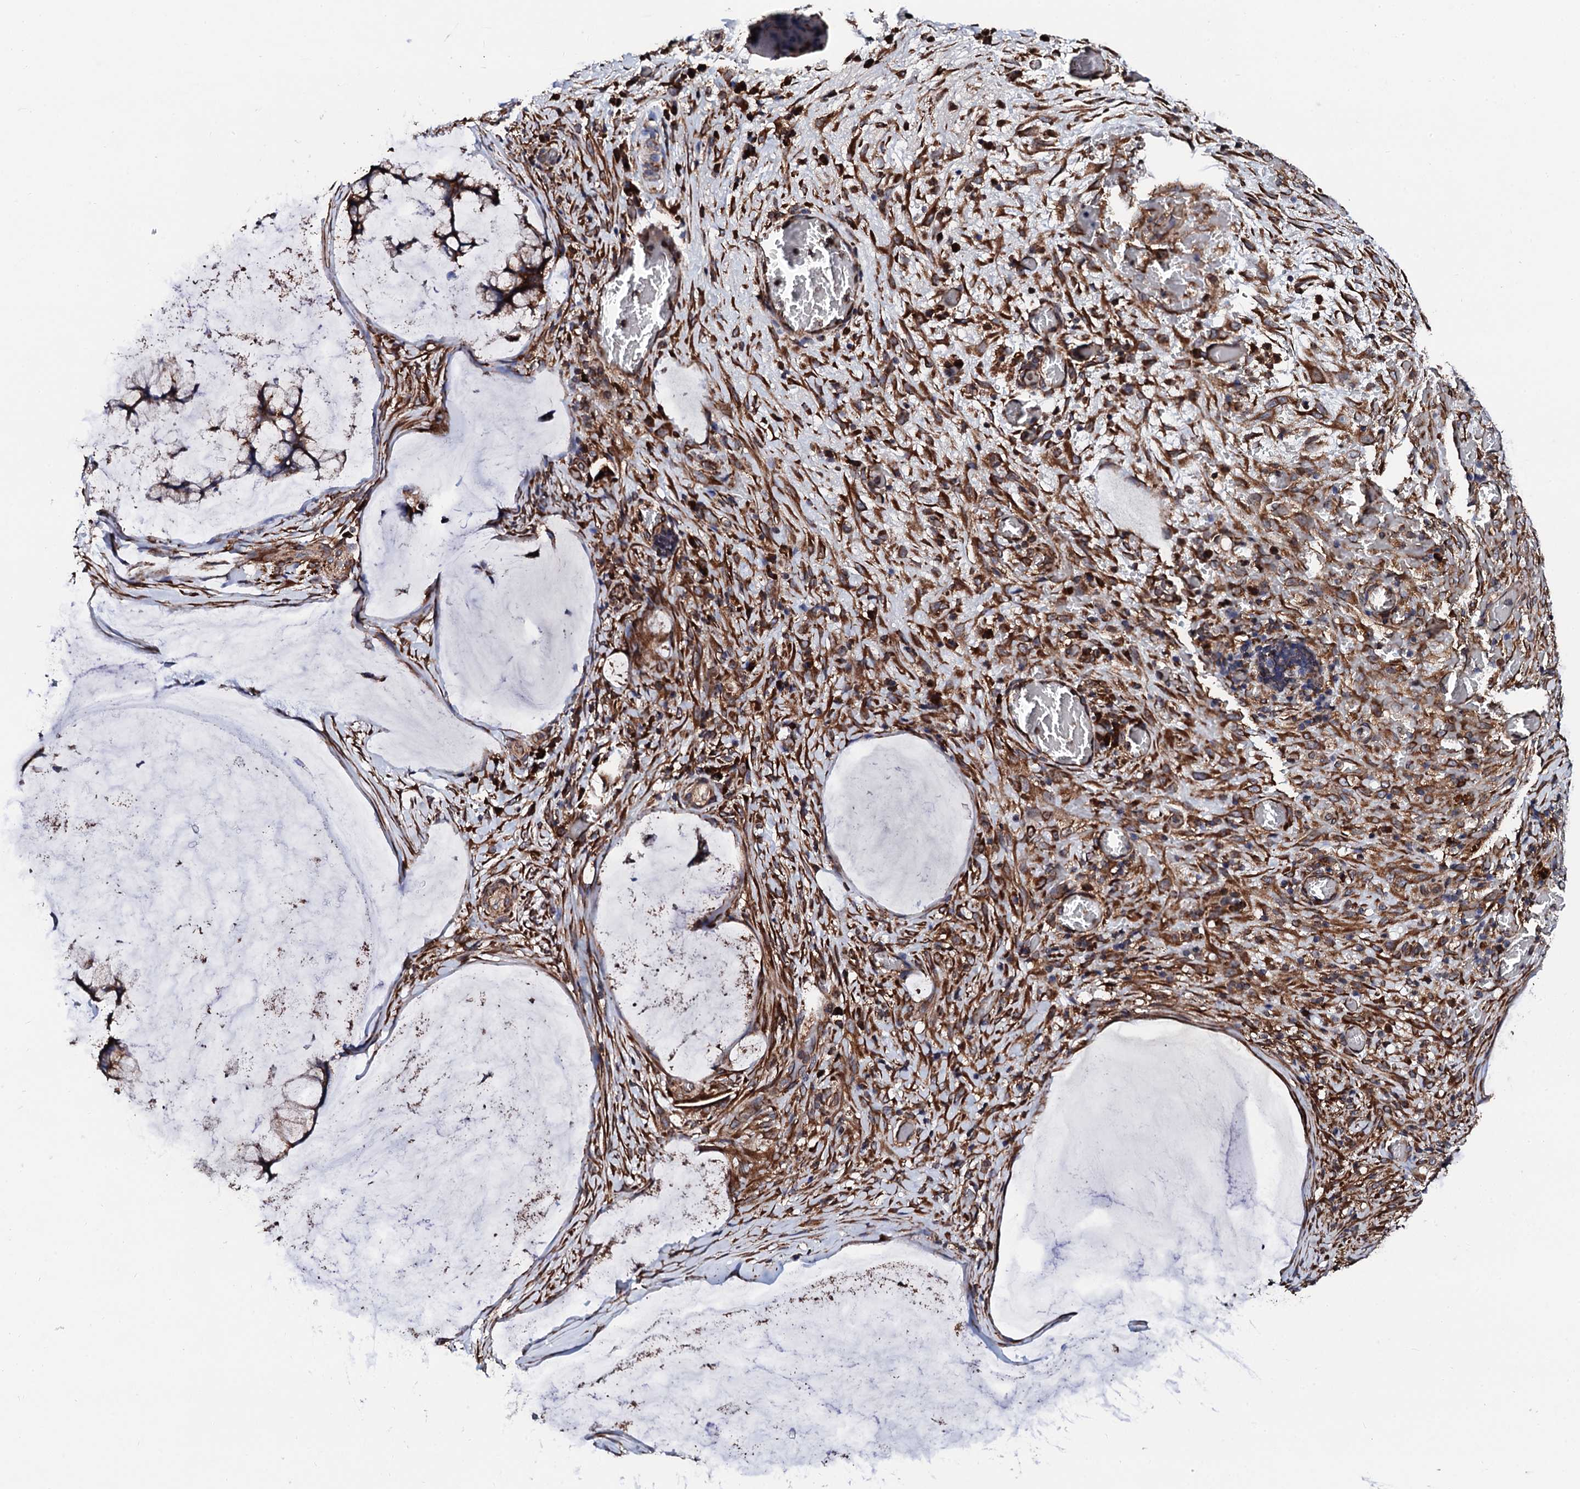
{"staining": {"intensity": "moderate", "quantity": ">75%", "location": "cytoplasmic/membranous"}, "tissue": "ovarian cancer", "cell_type": "Tumor cells", "image_type": "cancer", "snomed": [{"axis": "morphology", "description": "Cystadenocarcinoma, mucinous, NOS"}, {"axis": "topography", "description": "Ovary"}], "caption": "Immunohistochemistry (IHC) histopathology image of human ovarian mucinous cystadenocarcinoma stained for a protein (brown), which shows medium levels of moderate cytoplasmic/membranous positivity in approximately >75% of tumor cells.", "gene": "CKAP5", "patient": {"sex": "female", "age": 42}}